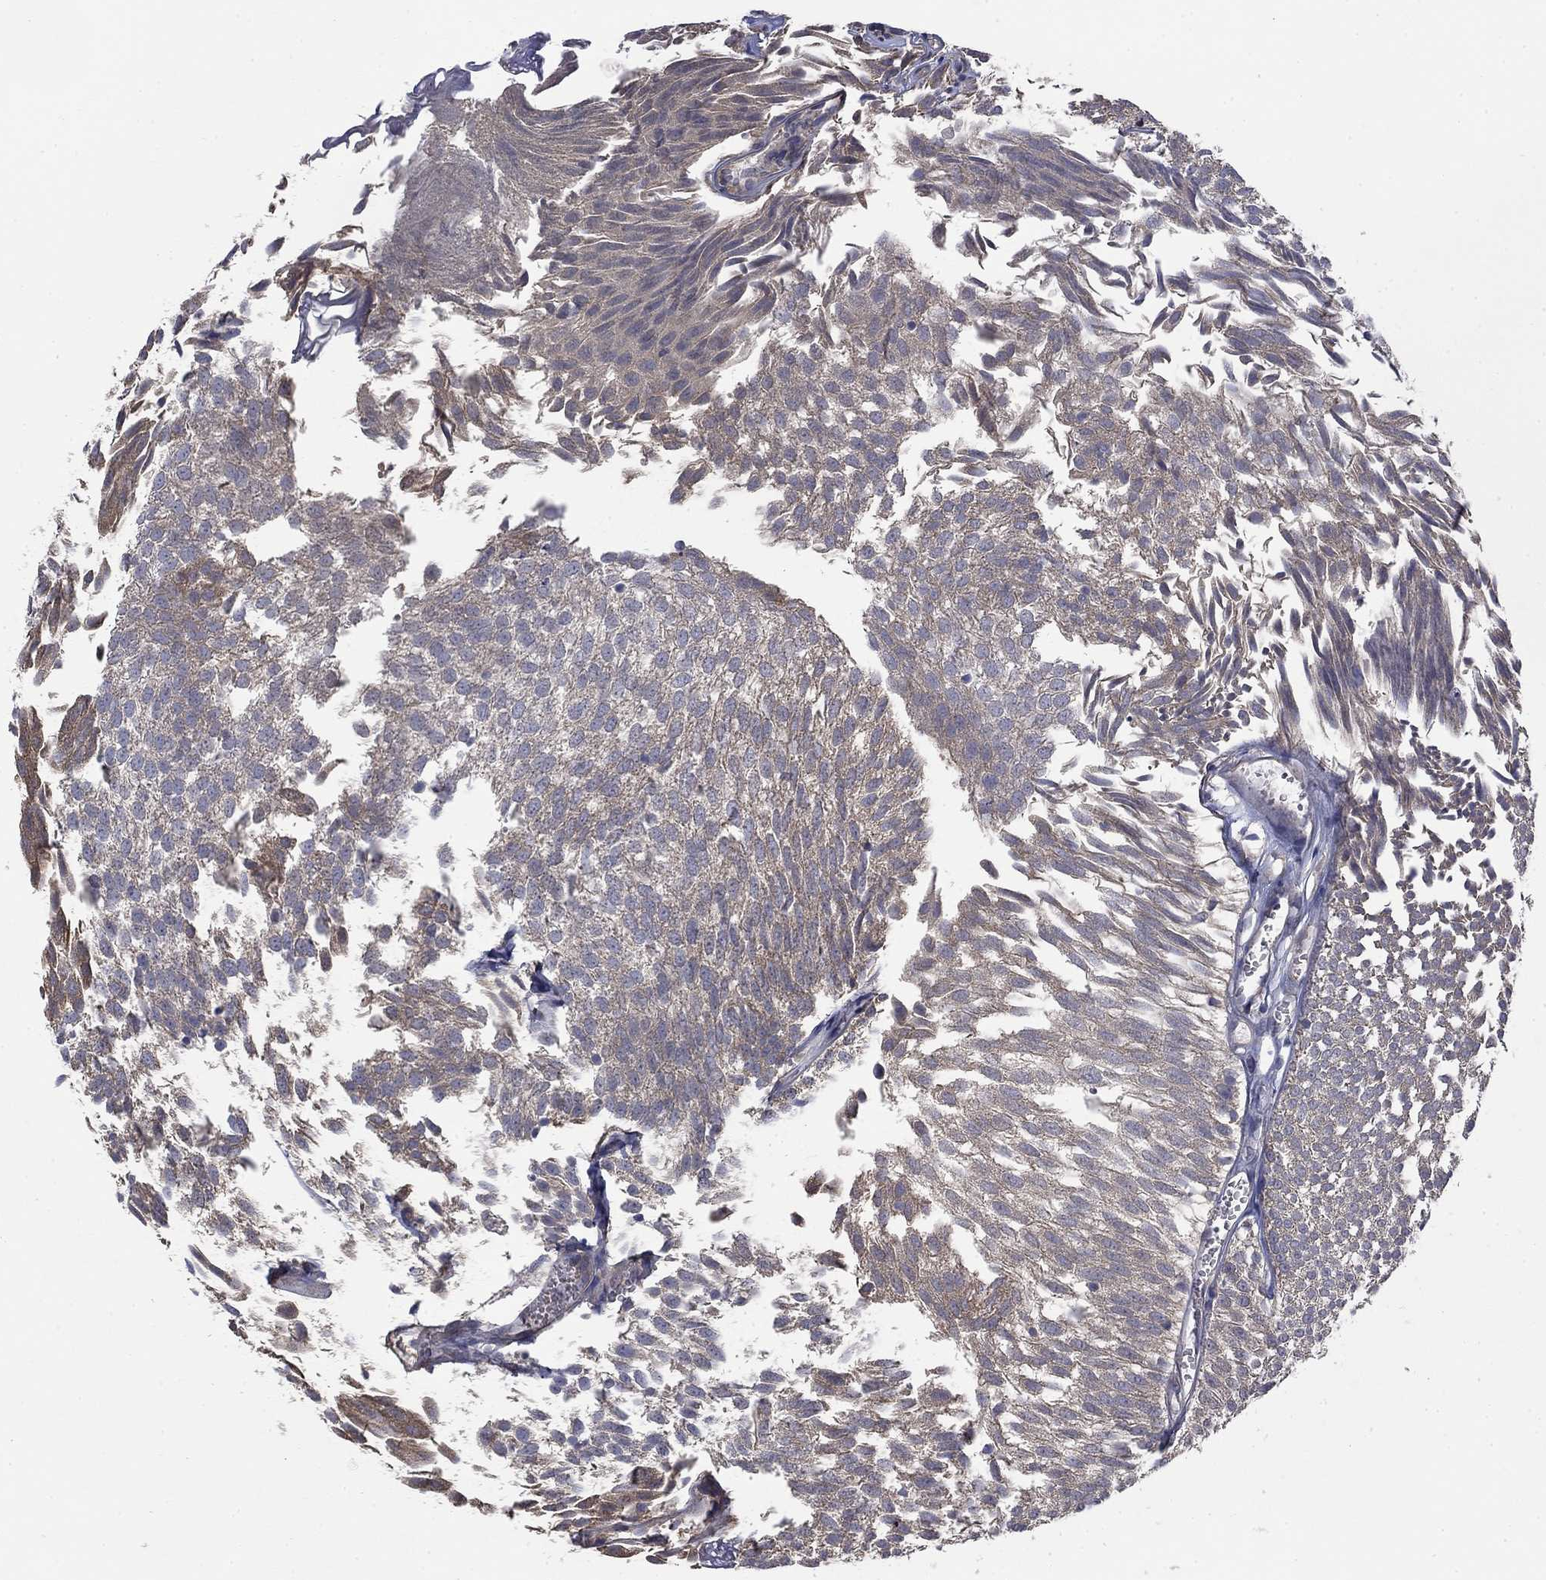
{"staining": {"intensity": "moderate", "quantity": "<25%", "location": "cytoplasmic/membranous"}, "tissue": "urothelial cancer", "cell_type": "Tumor cells", "image_type": "cancer", "snomed": [{"axis": "morphology", "description": "Urothelial carcinoma, Low grade"}, {"axis": "topography", "description": "Urinary bladder"}], "caption": "Immunohistochemical staining of urothelial cancer displays low levels of moderate cytoplasmic/membranous expression in about <25% of tumor cells.", "gene": "PDZD2", "patient": {"sex": "male", "age": 52}}